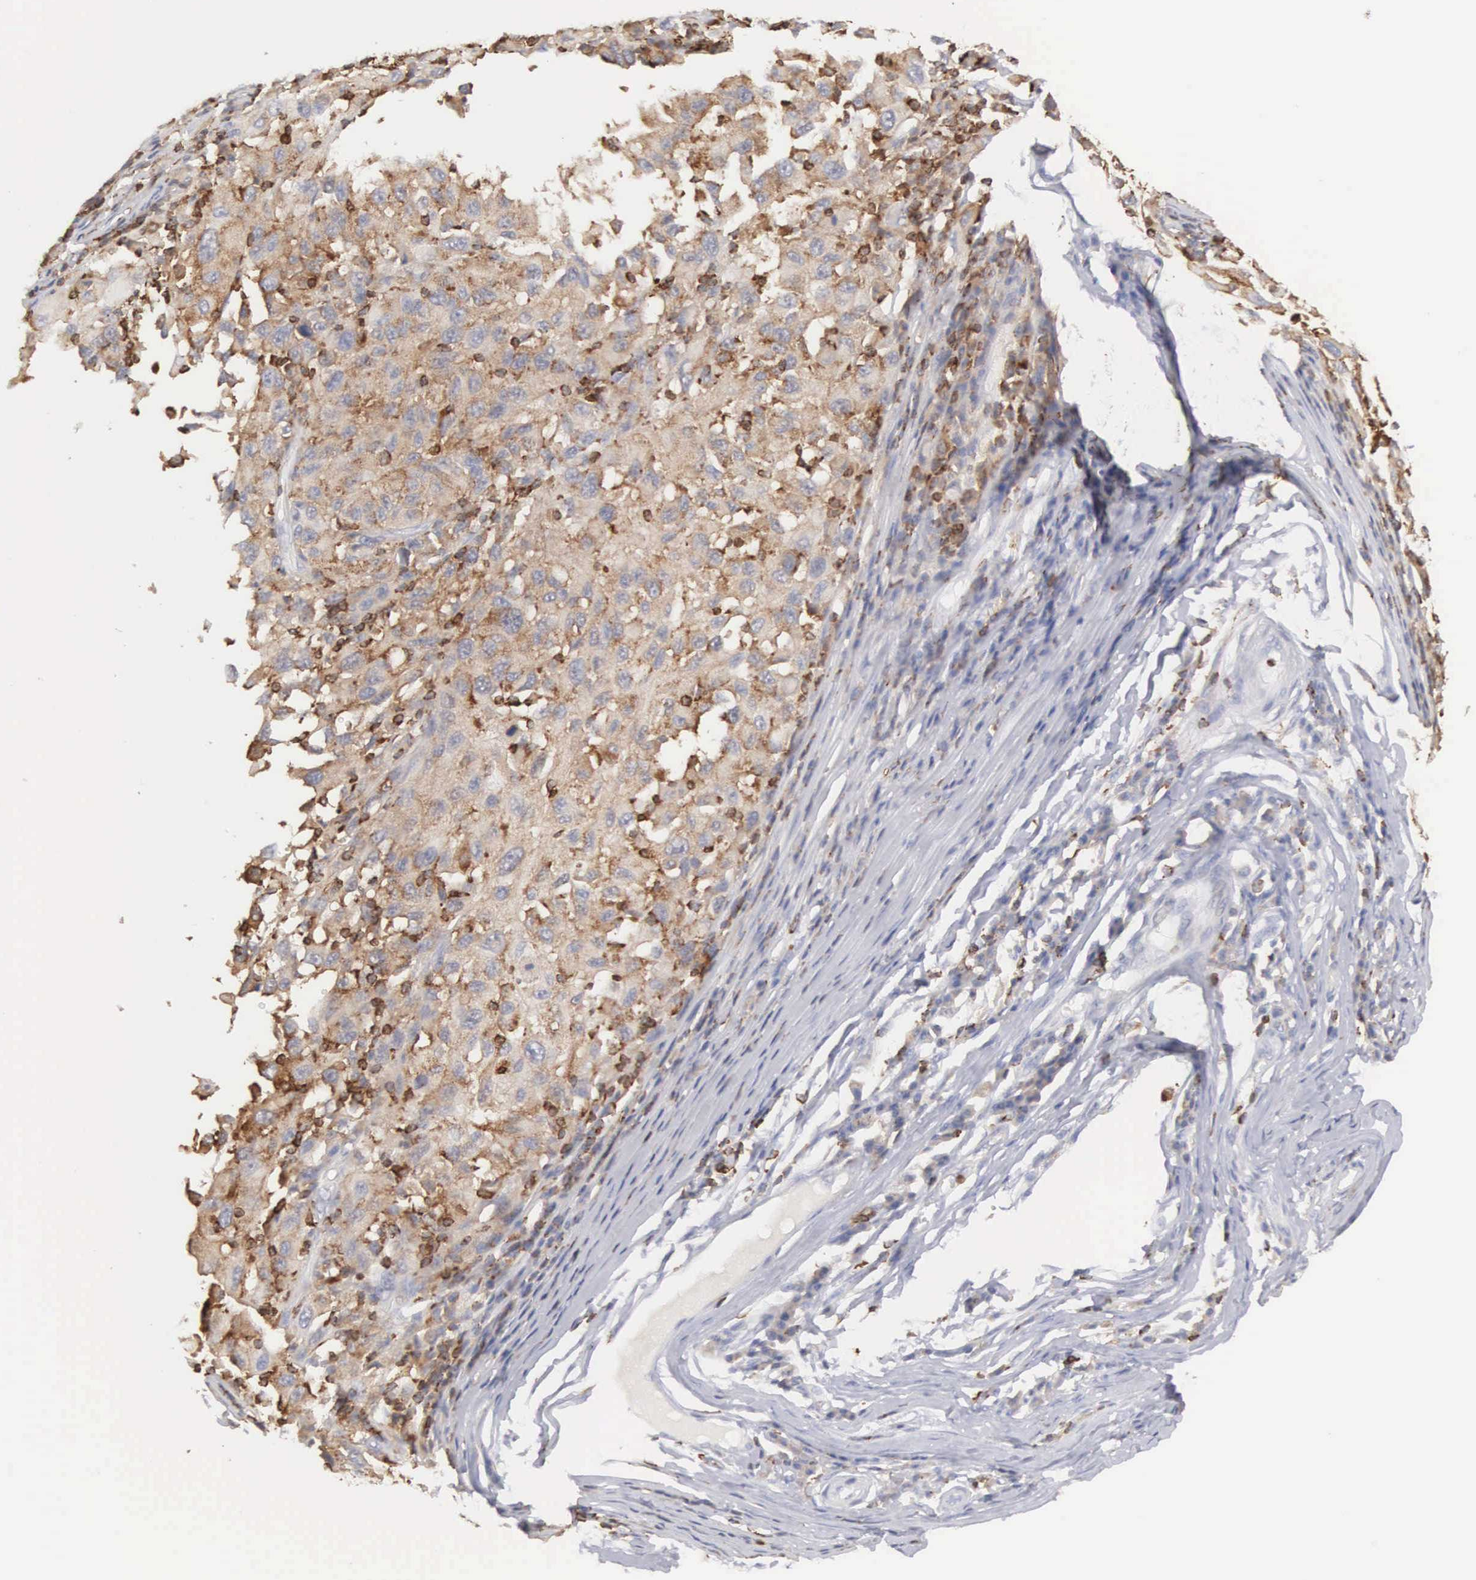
{"staining": {"intensity": "moderate", "quantity": ">75%", "location": "cytoplasmic/membranous"}, "tissue": "melanoma", "cell_type": "Tumor cells", "image_type": "cancer", "snomed": [{"axis": "morphology", "description": "Malignant melanoma, NOS"}, {"axis": "topography", "description": "Skin"}], "caption": "Moderate cytoplasmic/membranous expression for a protein is appreciated in about >75% of tumor cells of melanoma using immunohistochemistry (IHC).", "gene": "SH3BP1", "patient": {"sex": "female", "age": 77}}